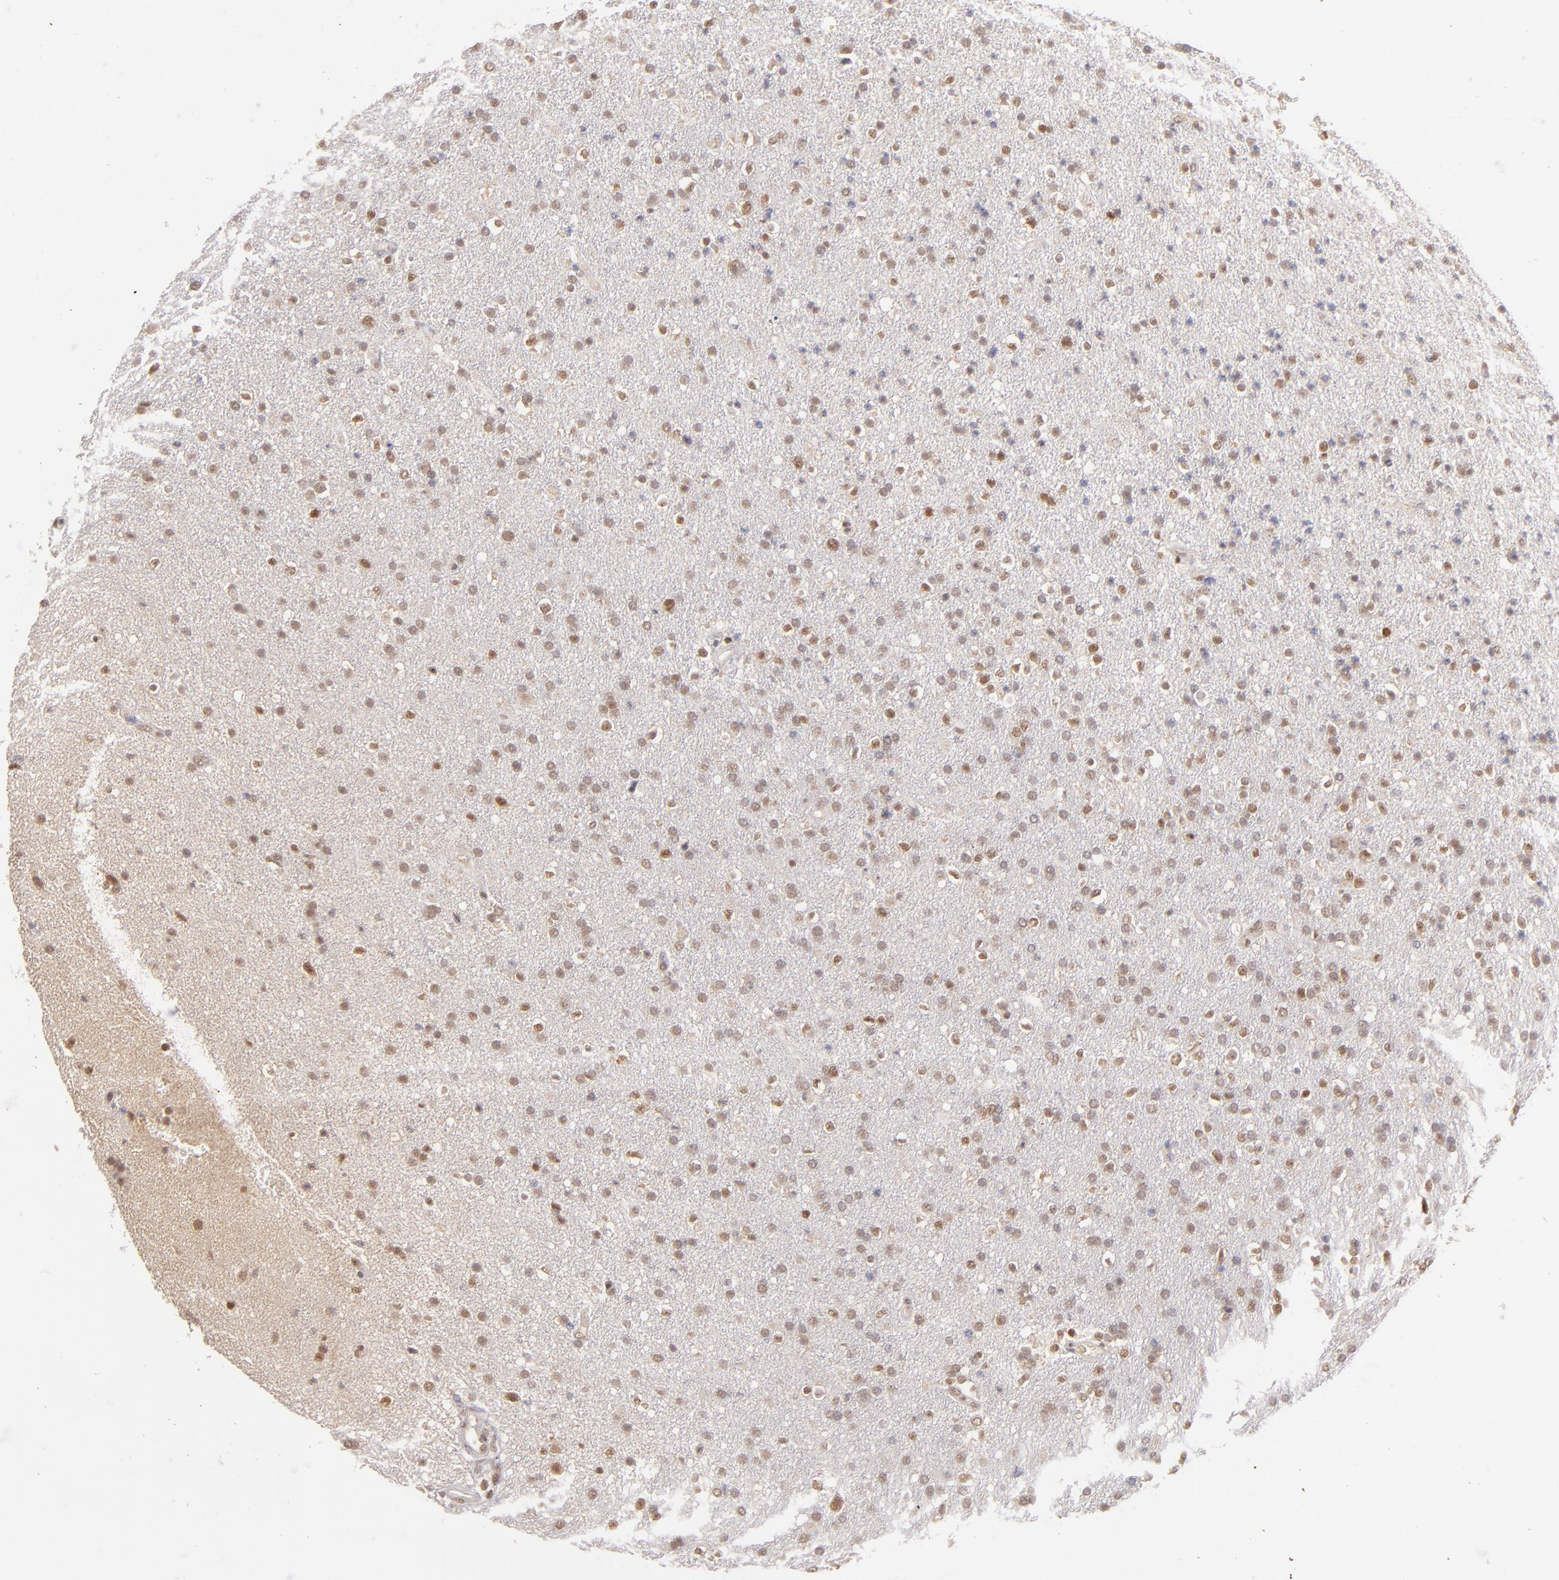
{"staining": {"intensity": "weak", "quantity": "25%-75%", "location": "nuclear"}, "tissue": "glioma", "cell_type": "Tumor cells", "image_type": "cancer", "snomed": [{"axis": "morphology", "description": "Glioma, malignant, High grade"}, {"axis": "topography", "description": "Brain"}], "caption": "A high-resolution micrograph shows immunohistochemistry (IHC) staining of malignant glioma (high-grade), which demonstrates weak nuclear expression in approximately 25%-75% of tumor cells. Using DAB (brown) and hematoxylin (blue) stains, captured at high magnification using brightfield microscopy.", "gene": "NFE2", "patient": {"sex": "male", "age": 33}}